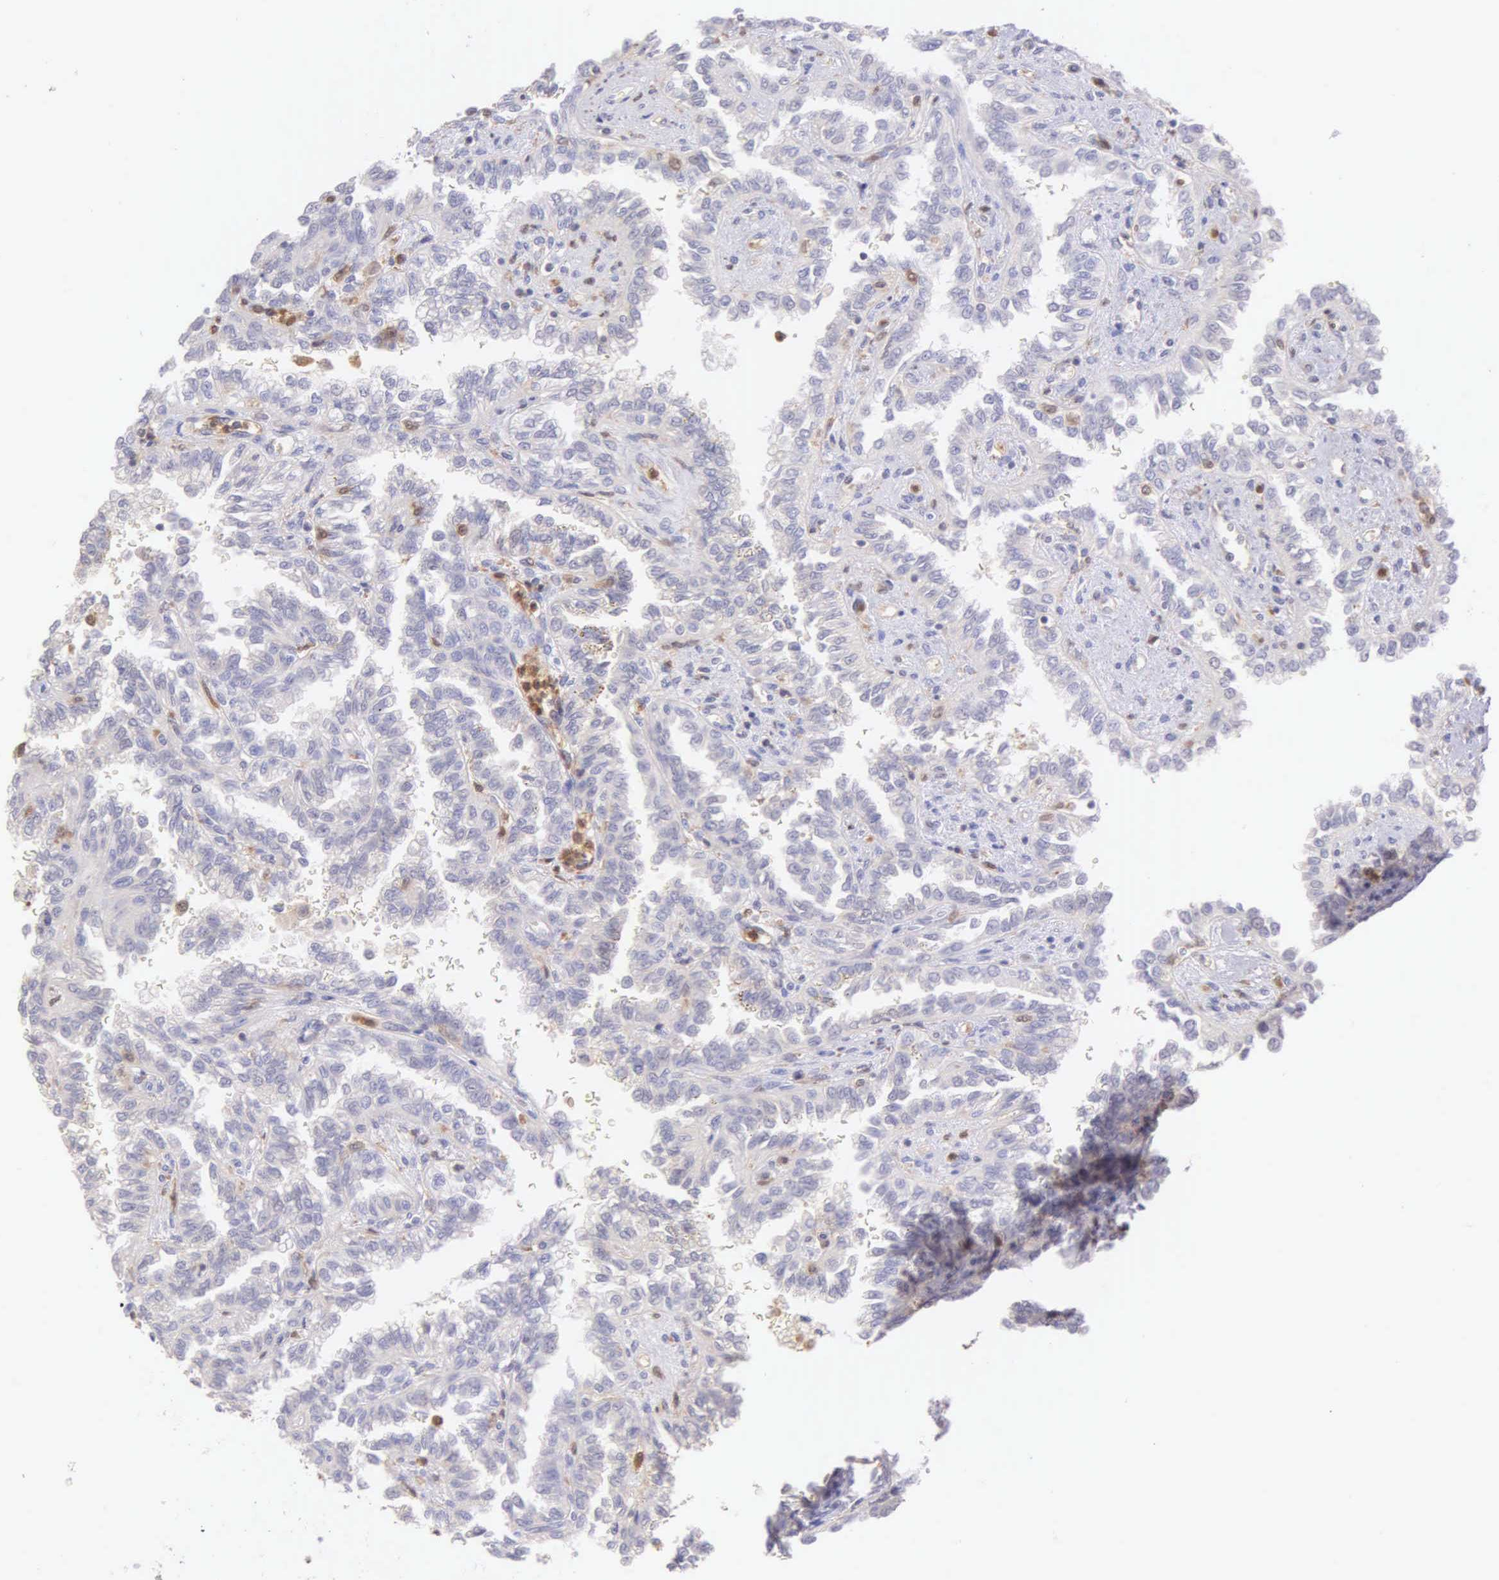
{"staining": {"intensity": "negative", "quantity": "none", "location": "none"}, "tissue": "renal cancer", "cell_type": "Tumor cells", "image_type": "cancer", "snomed": [{"axis": "morphology", "description": "Inflammation, NOS"}, {"axis": "morphology", "description": "Adenocarcinoma, NOS"}, {"axis": "topography", "description": "Kidney"}], "caption": "The photomicrograph displays no significant positivity in tumor cells of renal cancer. (DAB (3,3'-diaminobenzidine) IHC visualized using brightfield microscopy, high magnification).", "gene": "BID", "patient": {"sex": "male", "age": 68}}